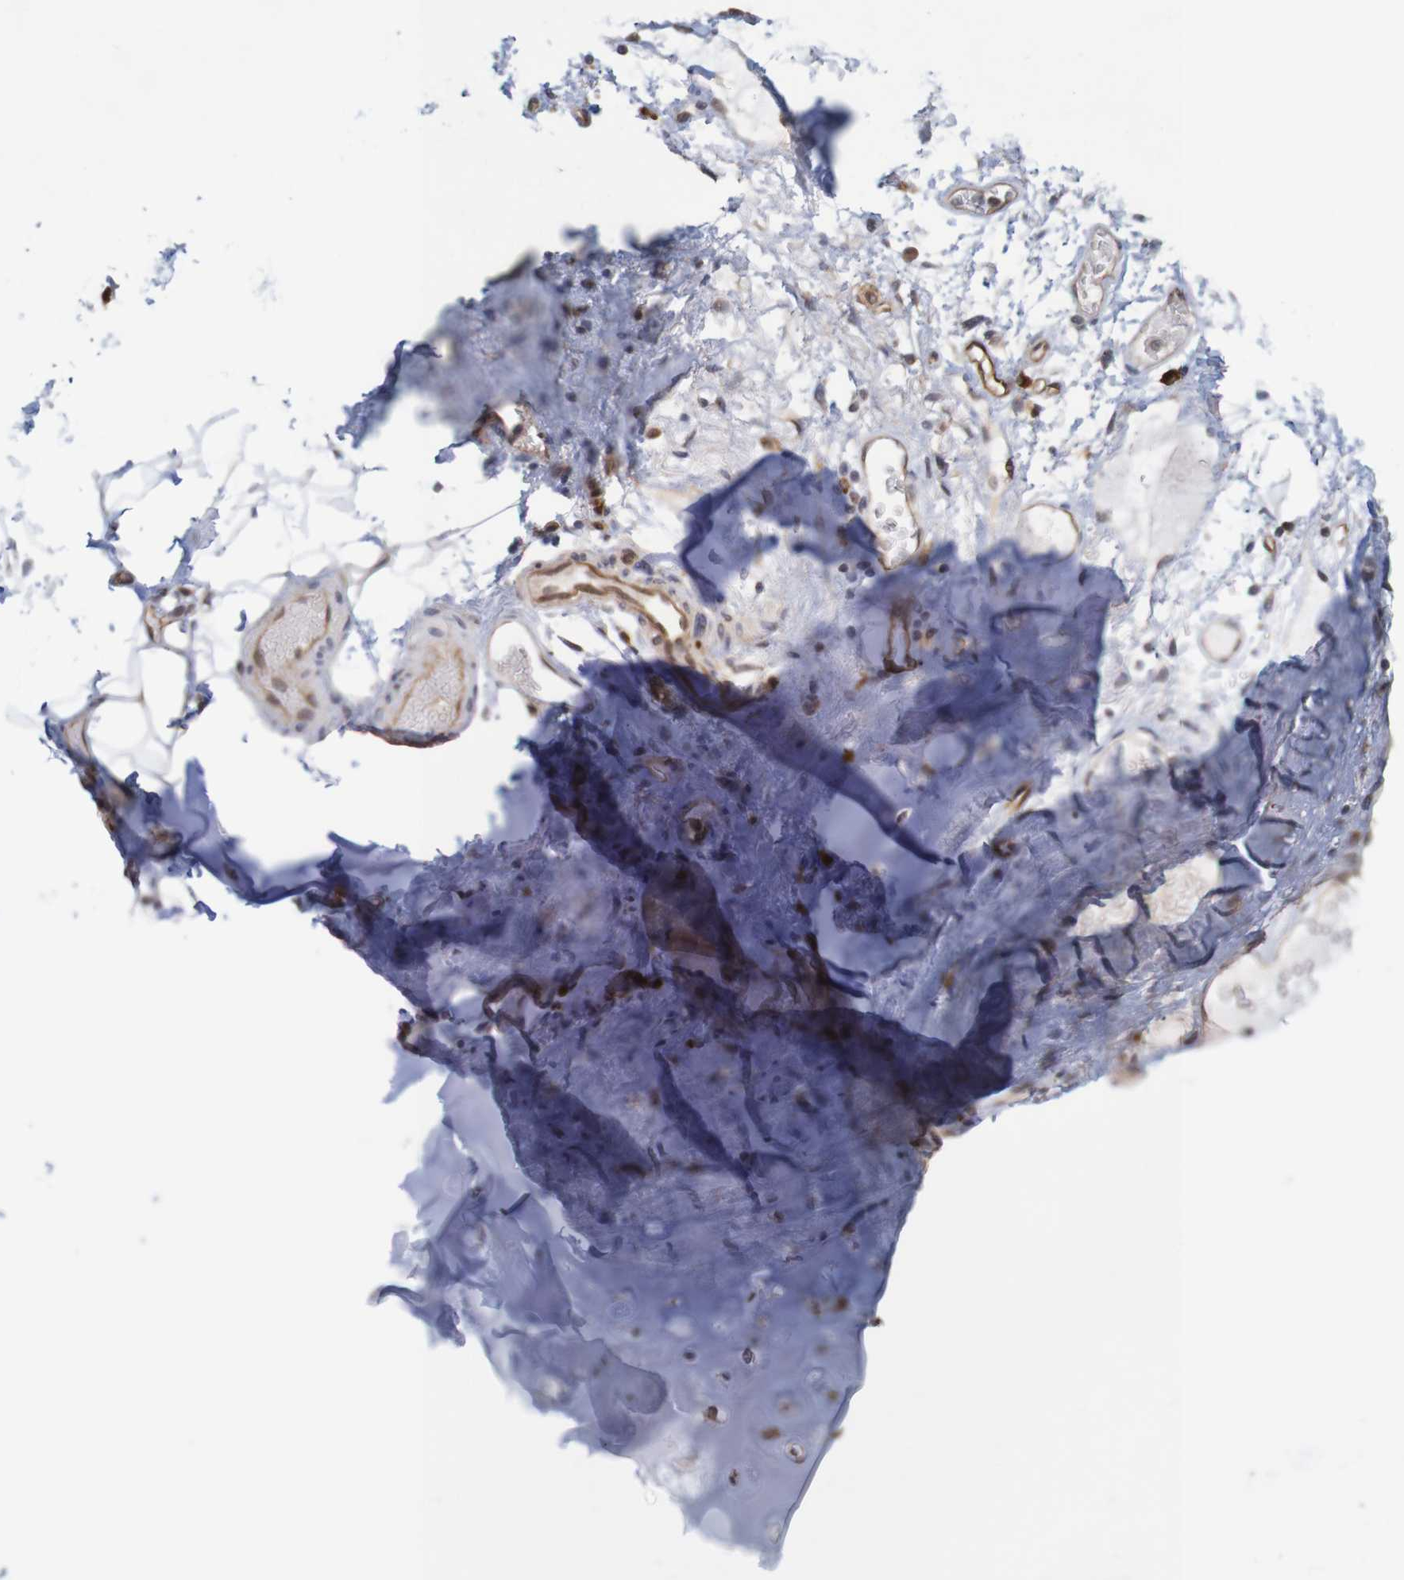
{"staining": {"intensity": "weak", "quantity": ">75%", "location": "cytoplasmic/membranous"}, "tissue": "adipose tissue", "cell_type": "Adipocytes", "image_type": "normal", "snomed": [{"axis": "morphology", "description": "Normal tissue, NOS"}, {"axis": "topography", "description": "Cartilage tissue"}, {"axis": "topography", "description": "Bronchus"}], "caption": "Immunohistochemical staining of unremarkable adipose tissue reveals low levels of weak cytoplasmic/membranous expression in approximately >75% of adipocytes.", "gene": "MRPL52", "patient": {"sex": "female", "age": 73}}